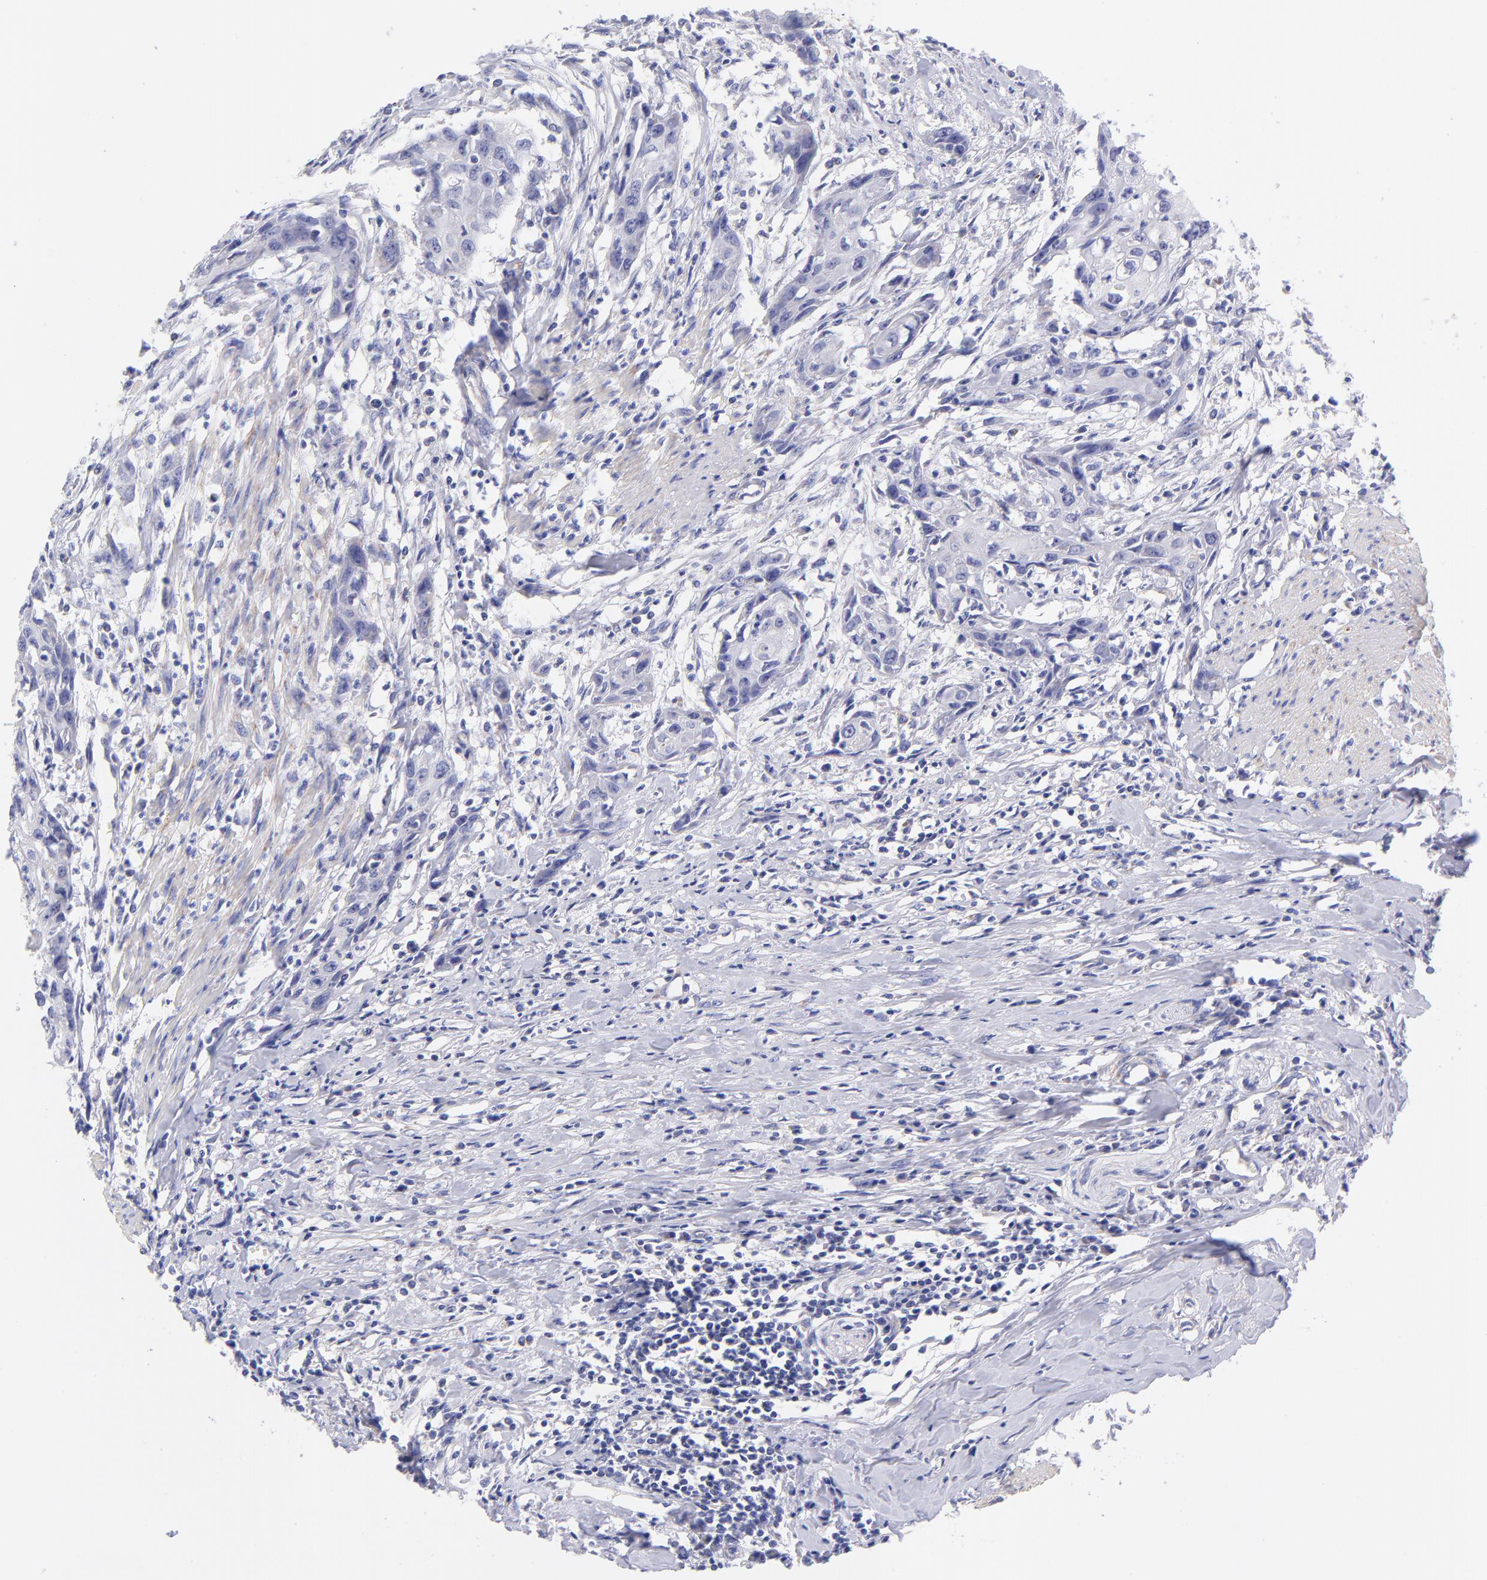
{"staining": {"intensity": "weak", "quantity": "<25%", "location": "cytoplasmic/membranous"}, "tissue": "urothelial cancer", "cell_type": "Tumor cells", "image_type": "cancer", "snomed": [{"axis": "morphology", "description": "Urothelial carcinoma, High grade"}, {"axis": "topography", "description": "Urinary bladder"}], "caption": "Immunohistochemical staining of human urothelial cancer shows no significant positivity in tumor cells.", "gene": "NDUFB7", "patient": {"sex": "male", "age": 54}}